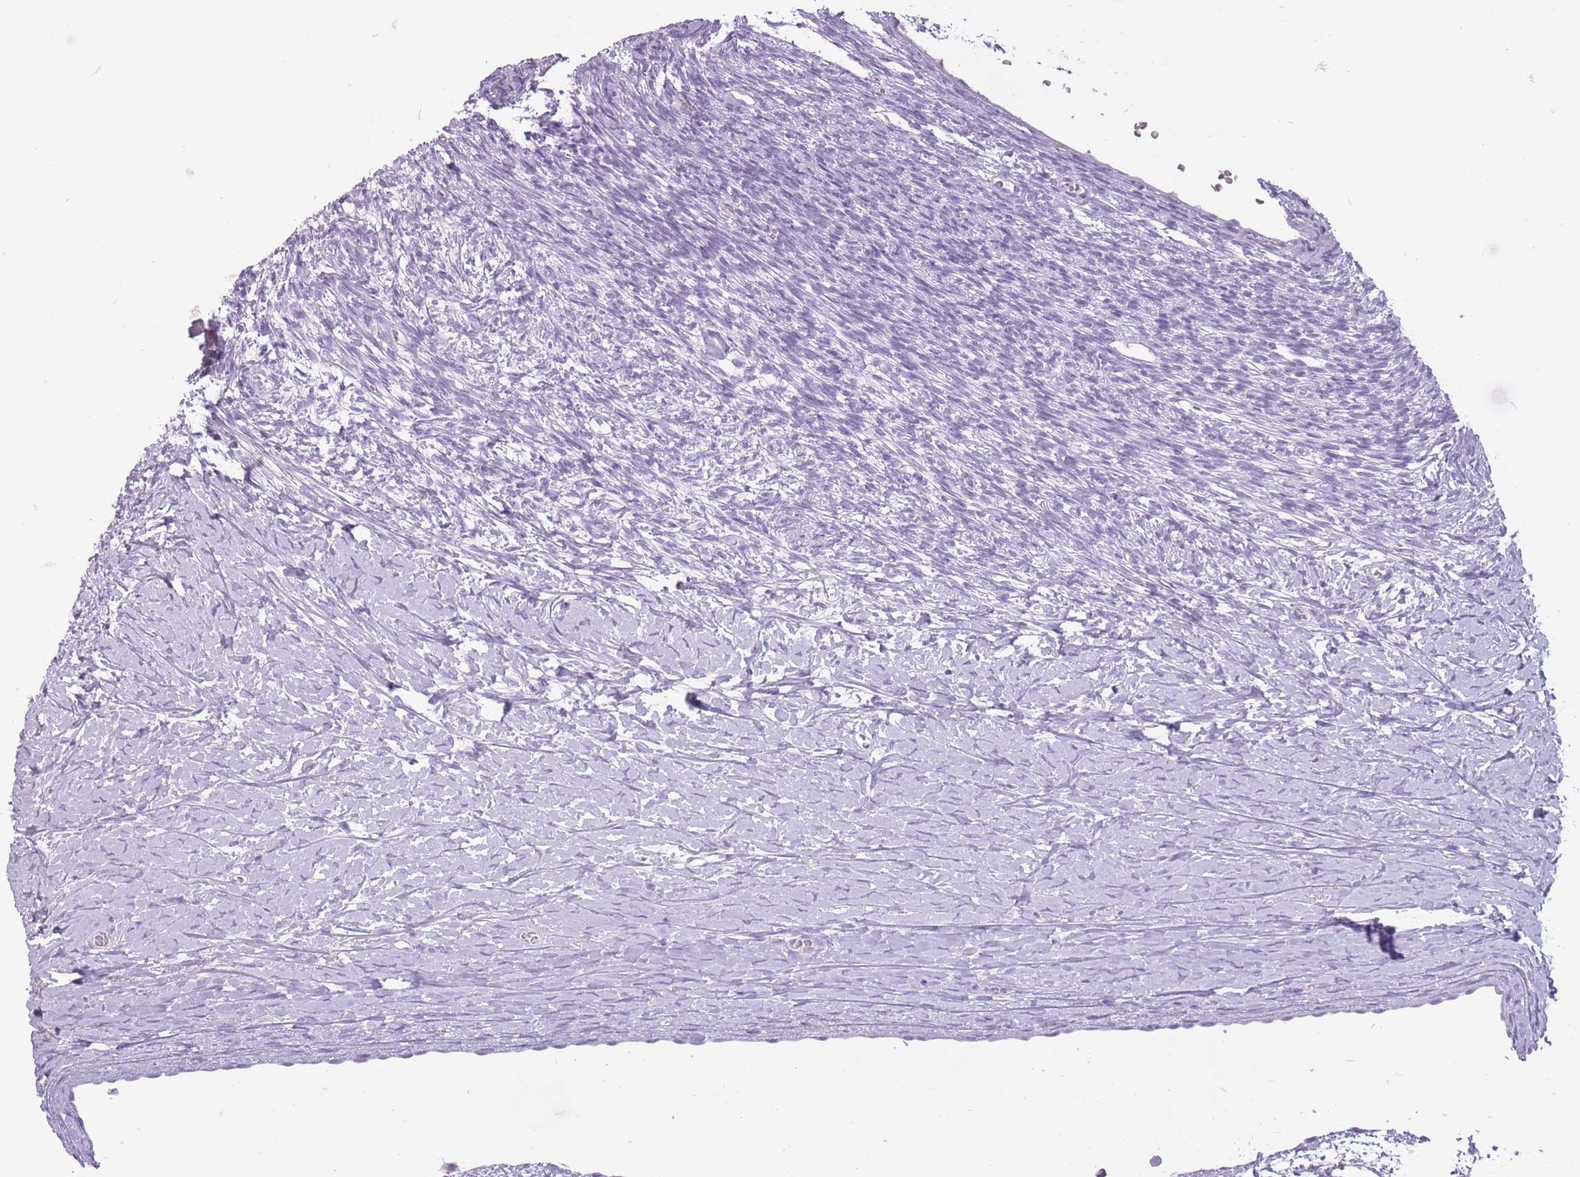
{"staining": {"intensity": "negative", "quantity": "none", "location": "none"}, "tissue": "ovary", "cell_type": "Follicle cells", "image_type": "normal", "snomed": [{"axis": "morphology", "description": "Normal tissue, NOS"}, {"axis": "topography", "description": "Ovary"}], "caption": "A high-resolution micrograph shows immunohistochemistry staining of unremarkable ovary, which exhibits no significant positivity in follicle cells. (Immunohistochemistry (ihc), brightfield microscopy, high magnification).", "gene": "RFX4", "patient": {"sex": "female", "age": 39}}